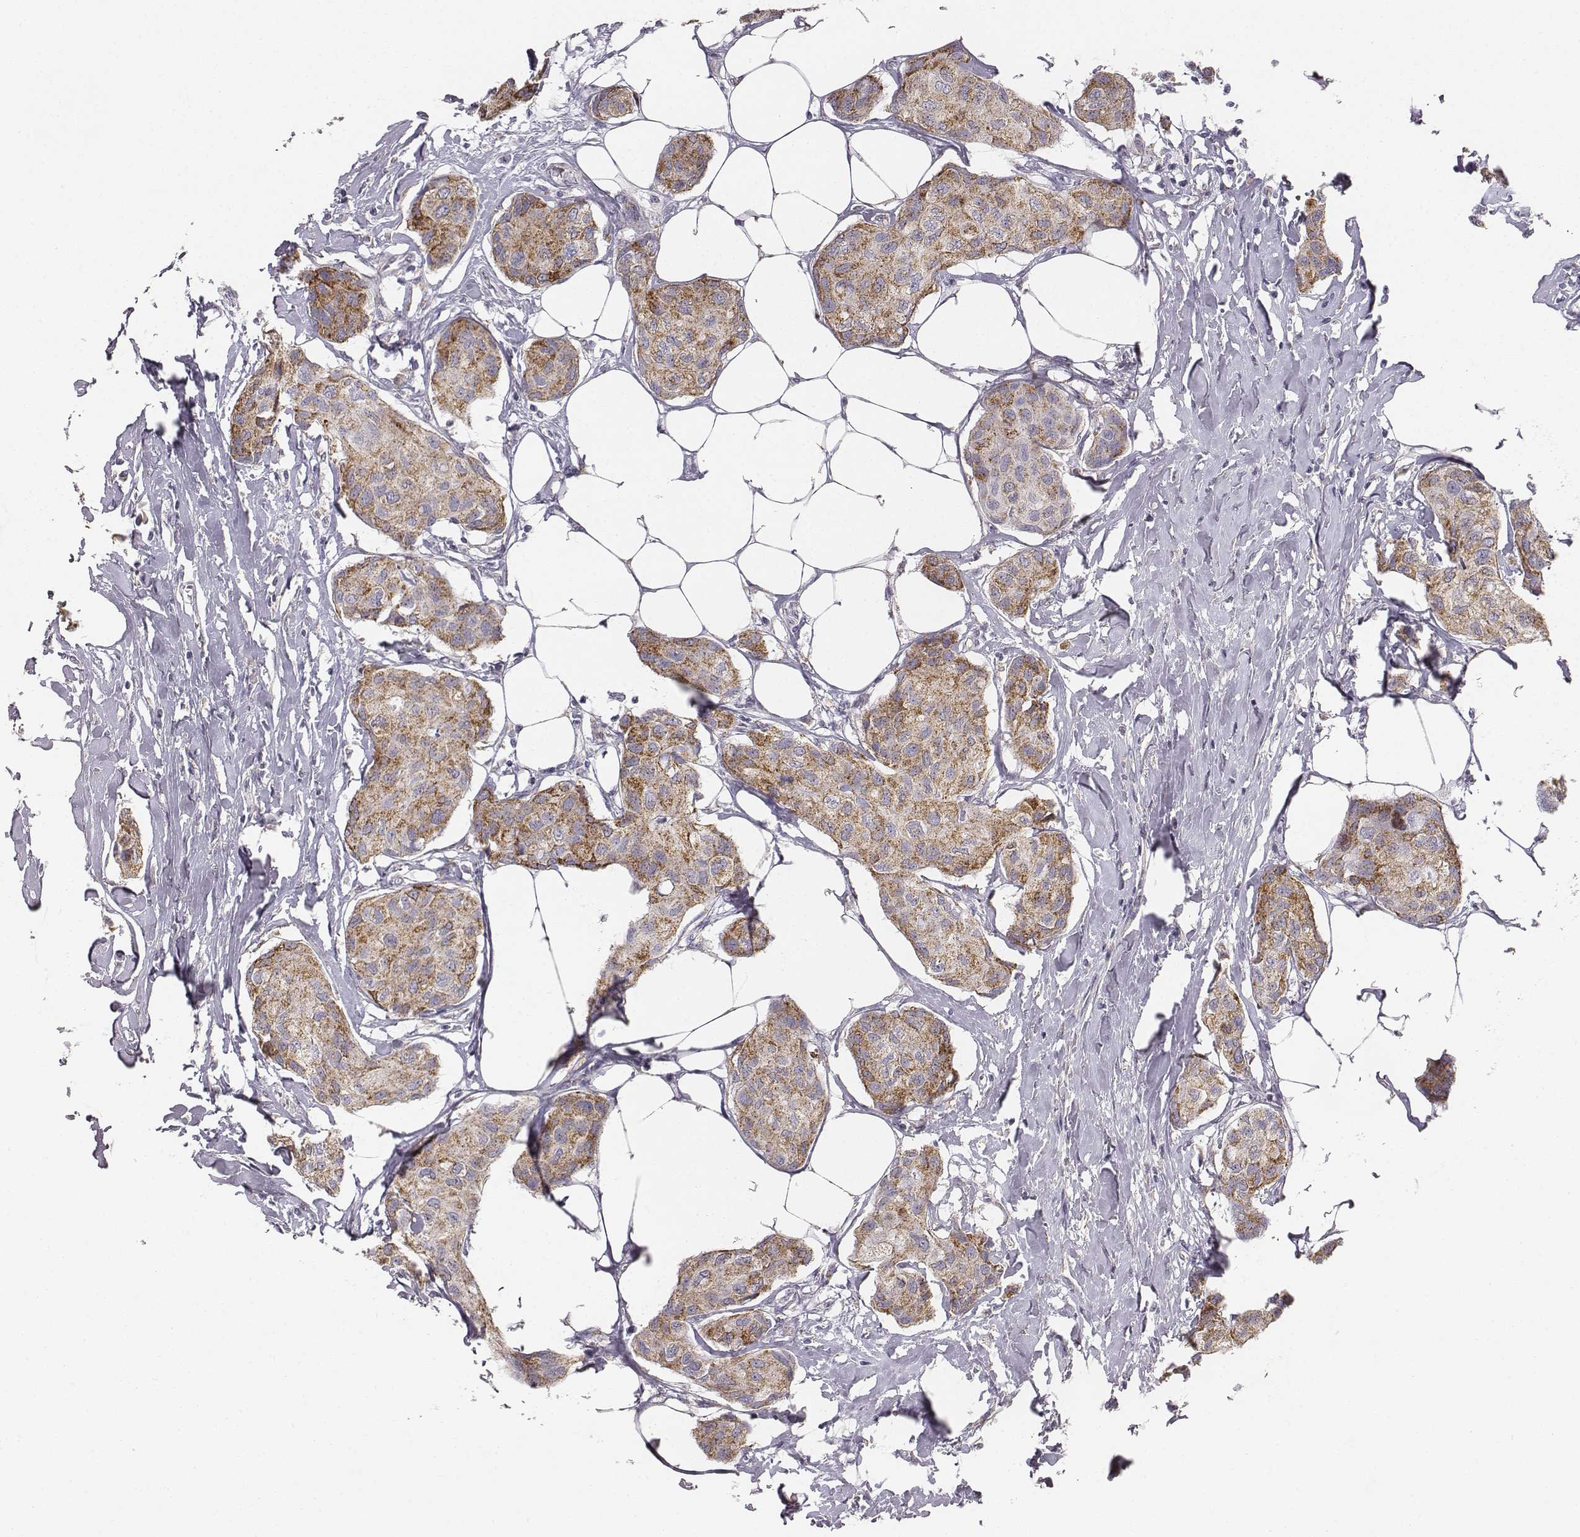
{"staining": {"intensity": "moderate", "quantity": ">75%", "location": "cytoplasmic/membranous"}, "tissue": "breast cancer", "cell_type": "Tumor cells", "image_type": "cancer", "snomed": [{"axis": "morphology", "description": "Duct carcinoma"}, {"axis": "topography", "description": "Breast"}], "caption": "Moderate cytoplasmic/membranous positivity for a protein is present in approximately >75% of tumor cells of breast infiltrating ductal carcinoma using immunohistochemistry.", "gene": "ABCD3", "patient": {"sex": "female", "age": 80}}